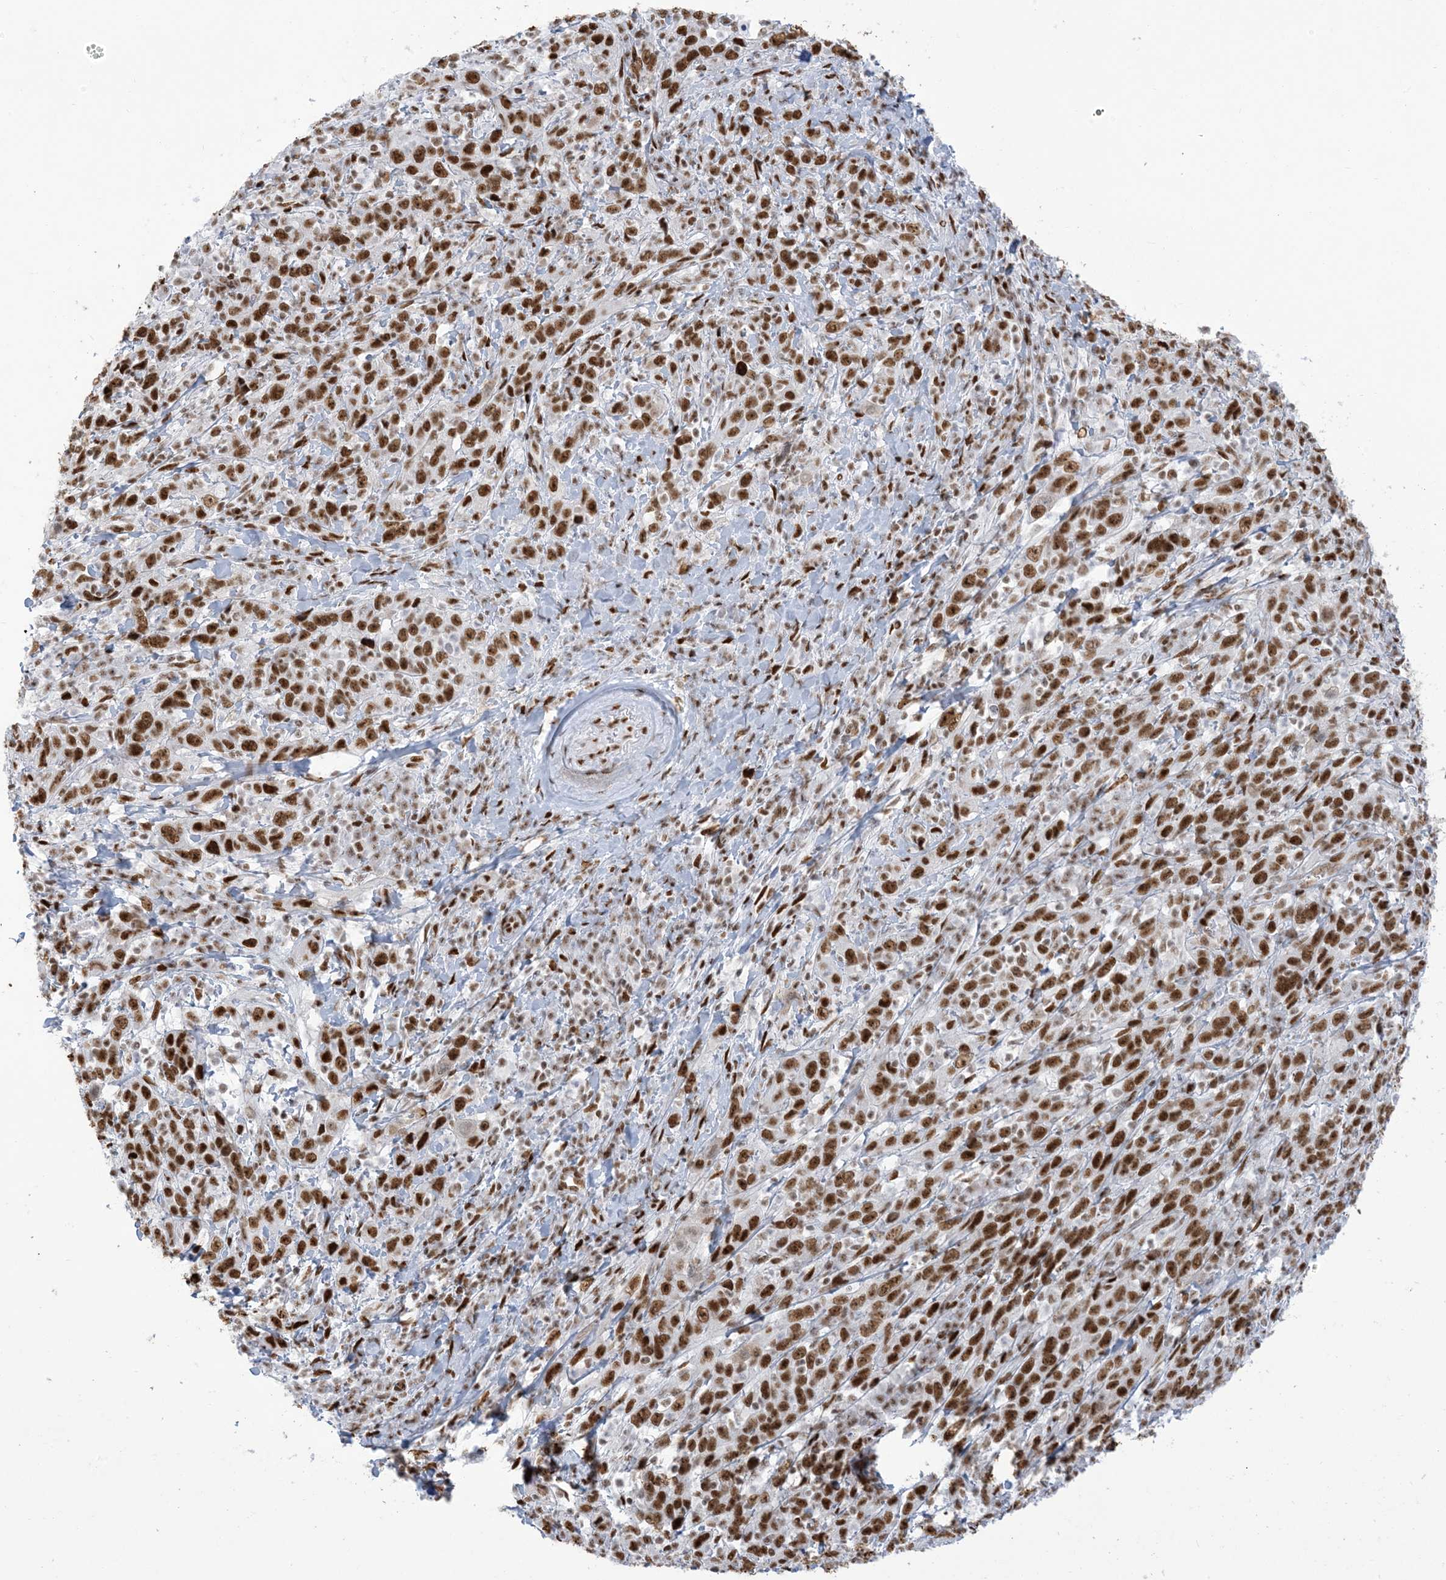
{"staining": {"intensity": "strong", "quantity": ">75%", "location": "nuclear"}, "tissue": "cervical cancer", "cell_type": "Tumor cells", "image_type": "cancer", "snomed": [{"axis": "morphology", "description": "Squamous cell carcinoma, NOS"}, {"axis": "topography", "description": "Cervix"}], "caption": "Immunohistochemical staining of human cervical squamous cell carcinoma exhibits high levels of strong nuclear staining in approximately >75% of tumor cells. (DAB (3,3'-diaminobenzidine) IHC, brown staining for protein, blue staining for nuclei).", "gene": "STAG1", "patient": {"sex": "female", "age": 46}}